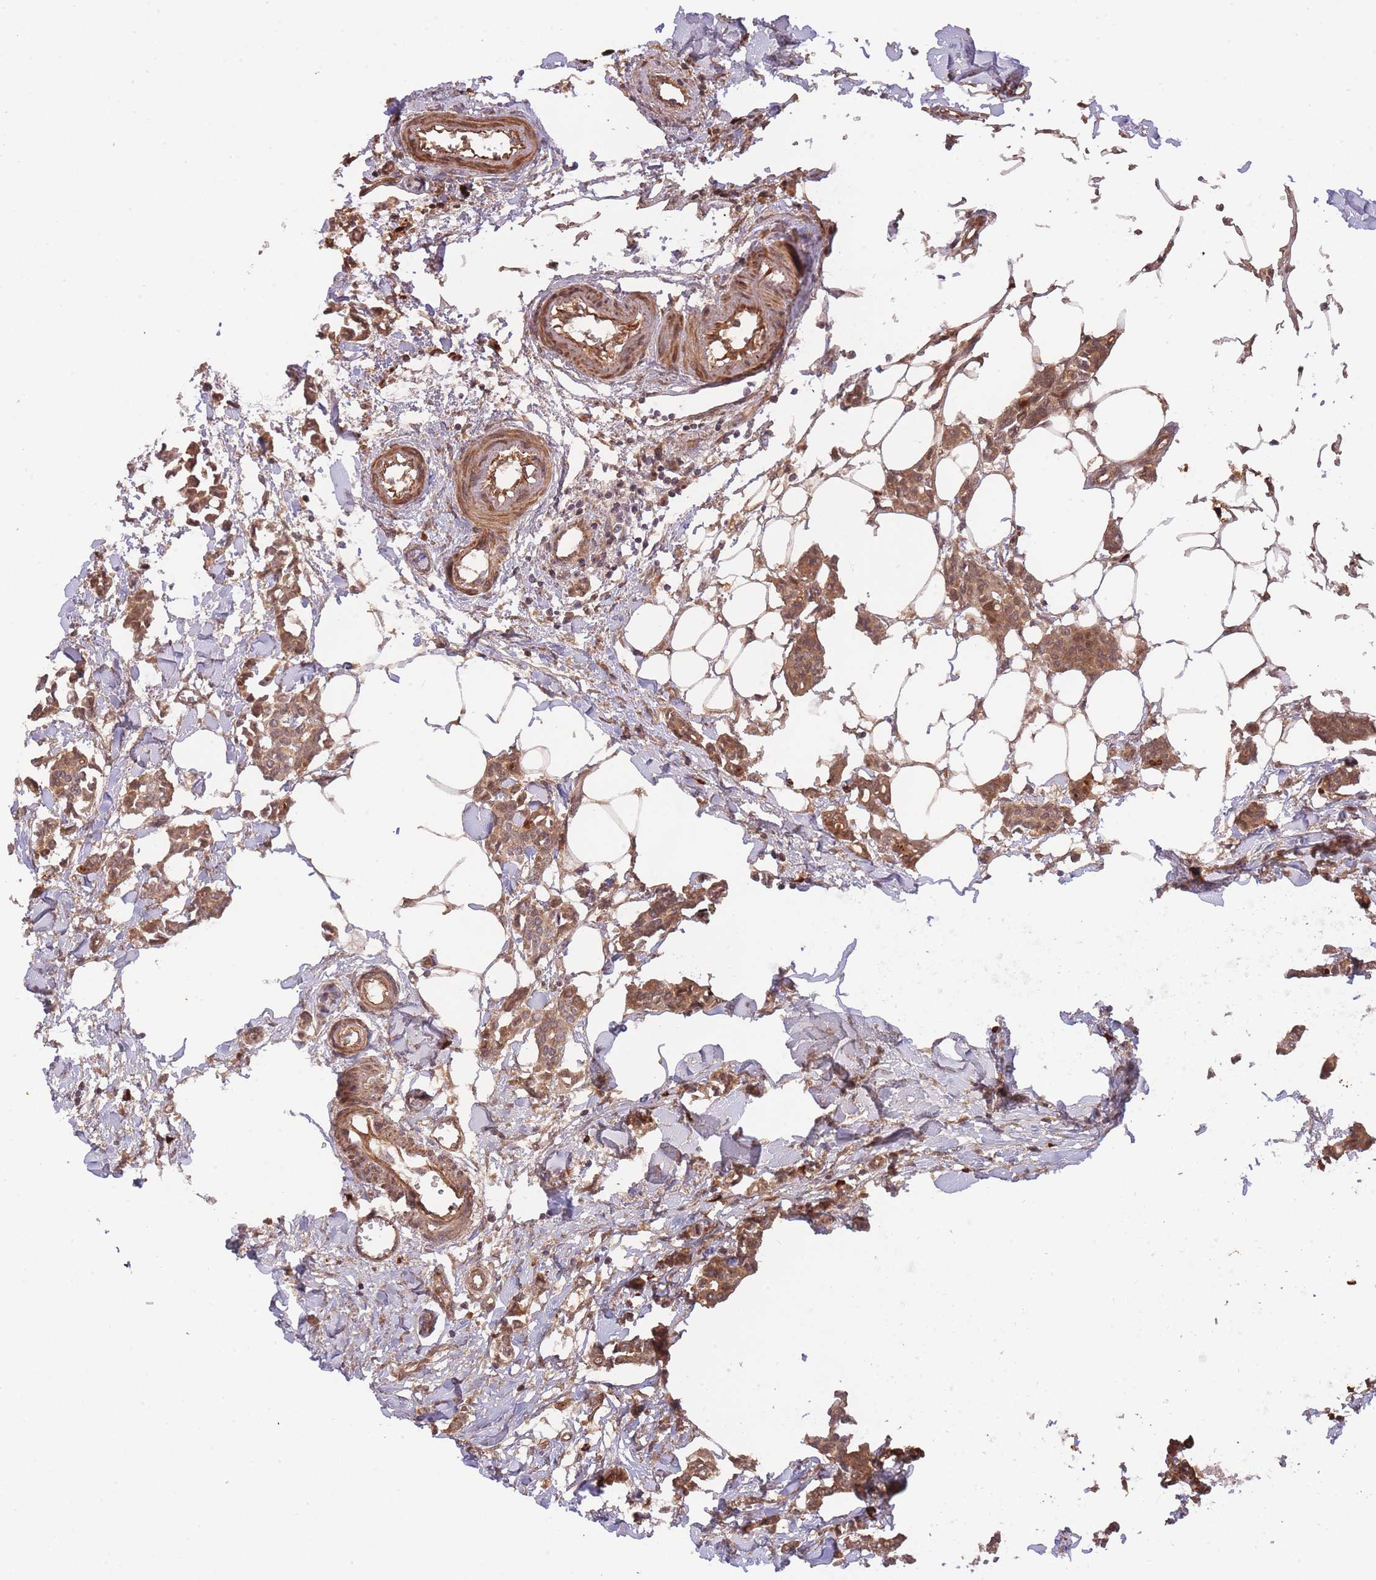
{"staining": {"intensity": "moderate", "quantity": ">75%", "location": "cytoplasmic/membranous"}, "tissue": "breast cancer", "cell_type": "Tumor cells", "image_type": "cancer", "snomed": [{"axis": "morphology", "description": "Duct carcinoma"}, {"axis": "topography", "description": "Breast"}], "caption": "Protein expression analysis of breast cancer demonstrates moderate cytoplasmic/membranous expression in about >75% of tumor cells.", "gene": "SMC6", "patient": {"sex": "female", "age": 41}}